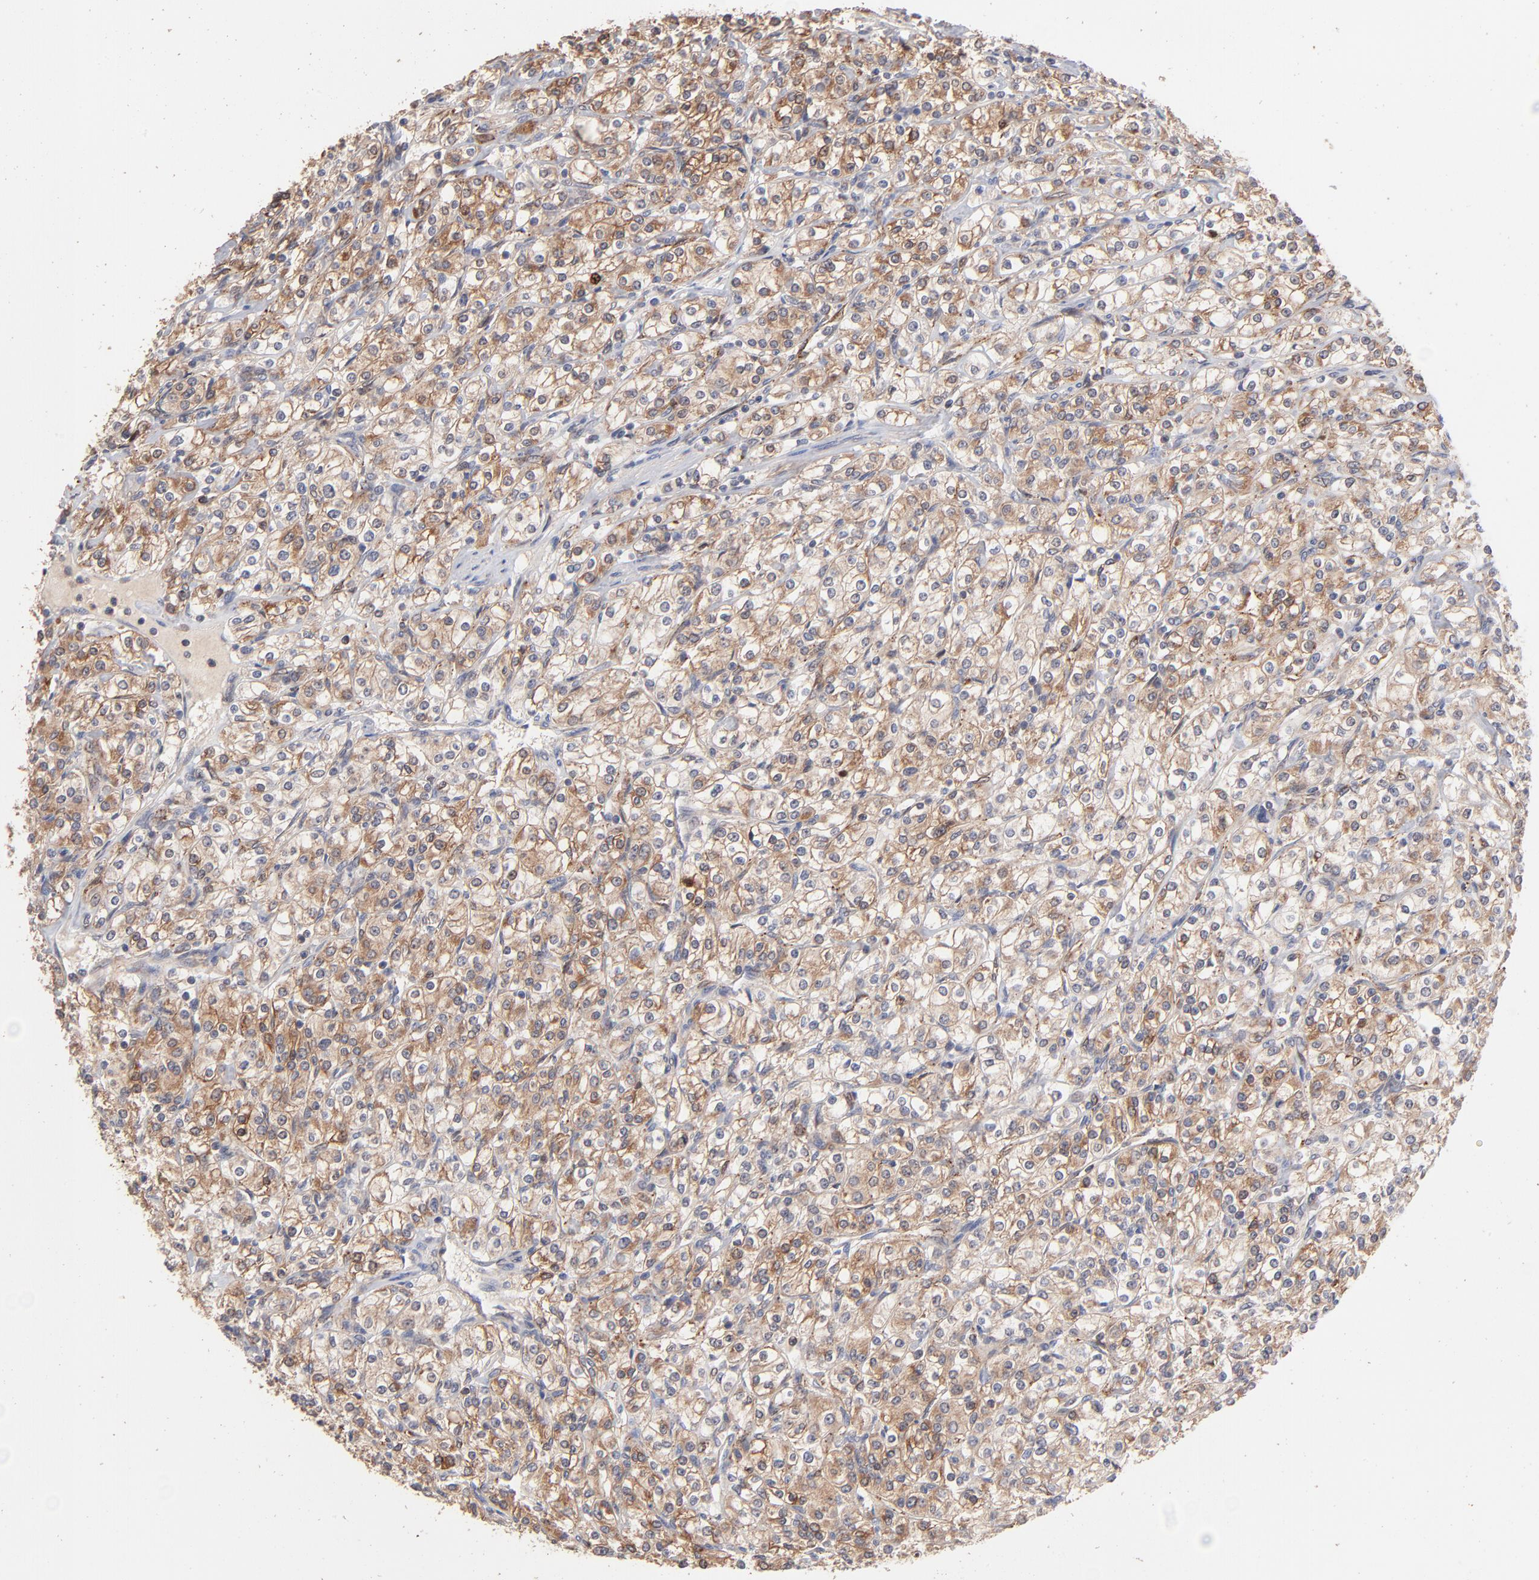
{"staining": {"intensity": "moderate", "quantity": ">75%", "location": "cytoplasmic/membranous"}, "tissue": "renal cancer", "cell_type": "Tumor cells", "image_type": "cancer", "snomed": [{"axis": "morphology", "description": "Adenocarcinoma, NOS"}, {"axis": "topography", "description": "Kidney"}], "caption": "A micrograph of human renal cancer (adenocarcinoma) stained for a protein reveals moderate cytoplasmic/membranous brown staining in tumor cells.", "gene": "IVNS1ABP", "patient": {"sex": "male", "age": 77}}